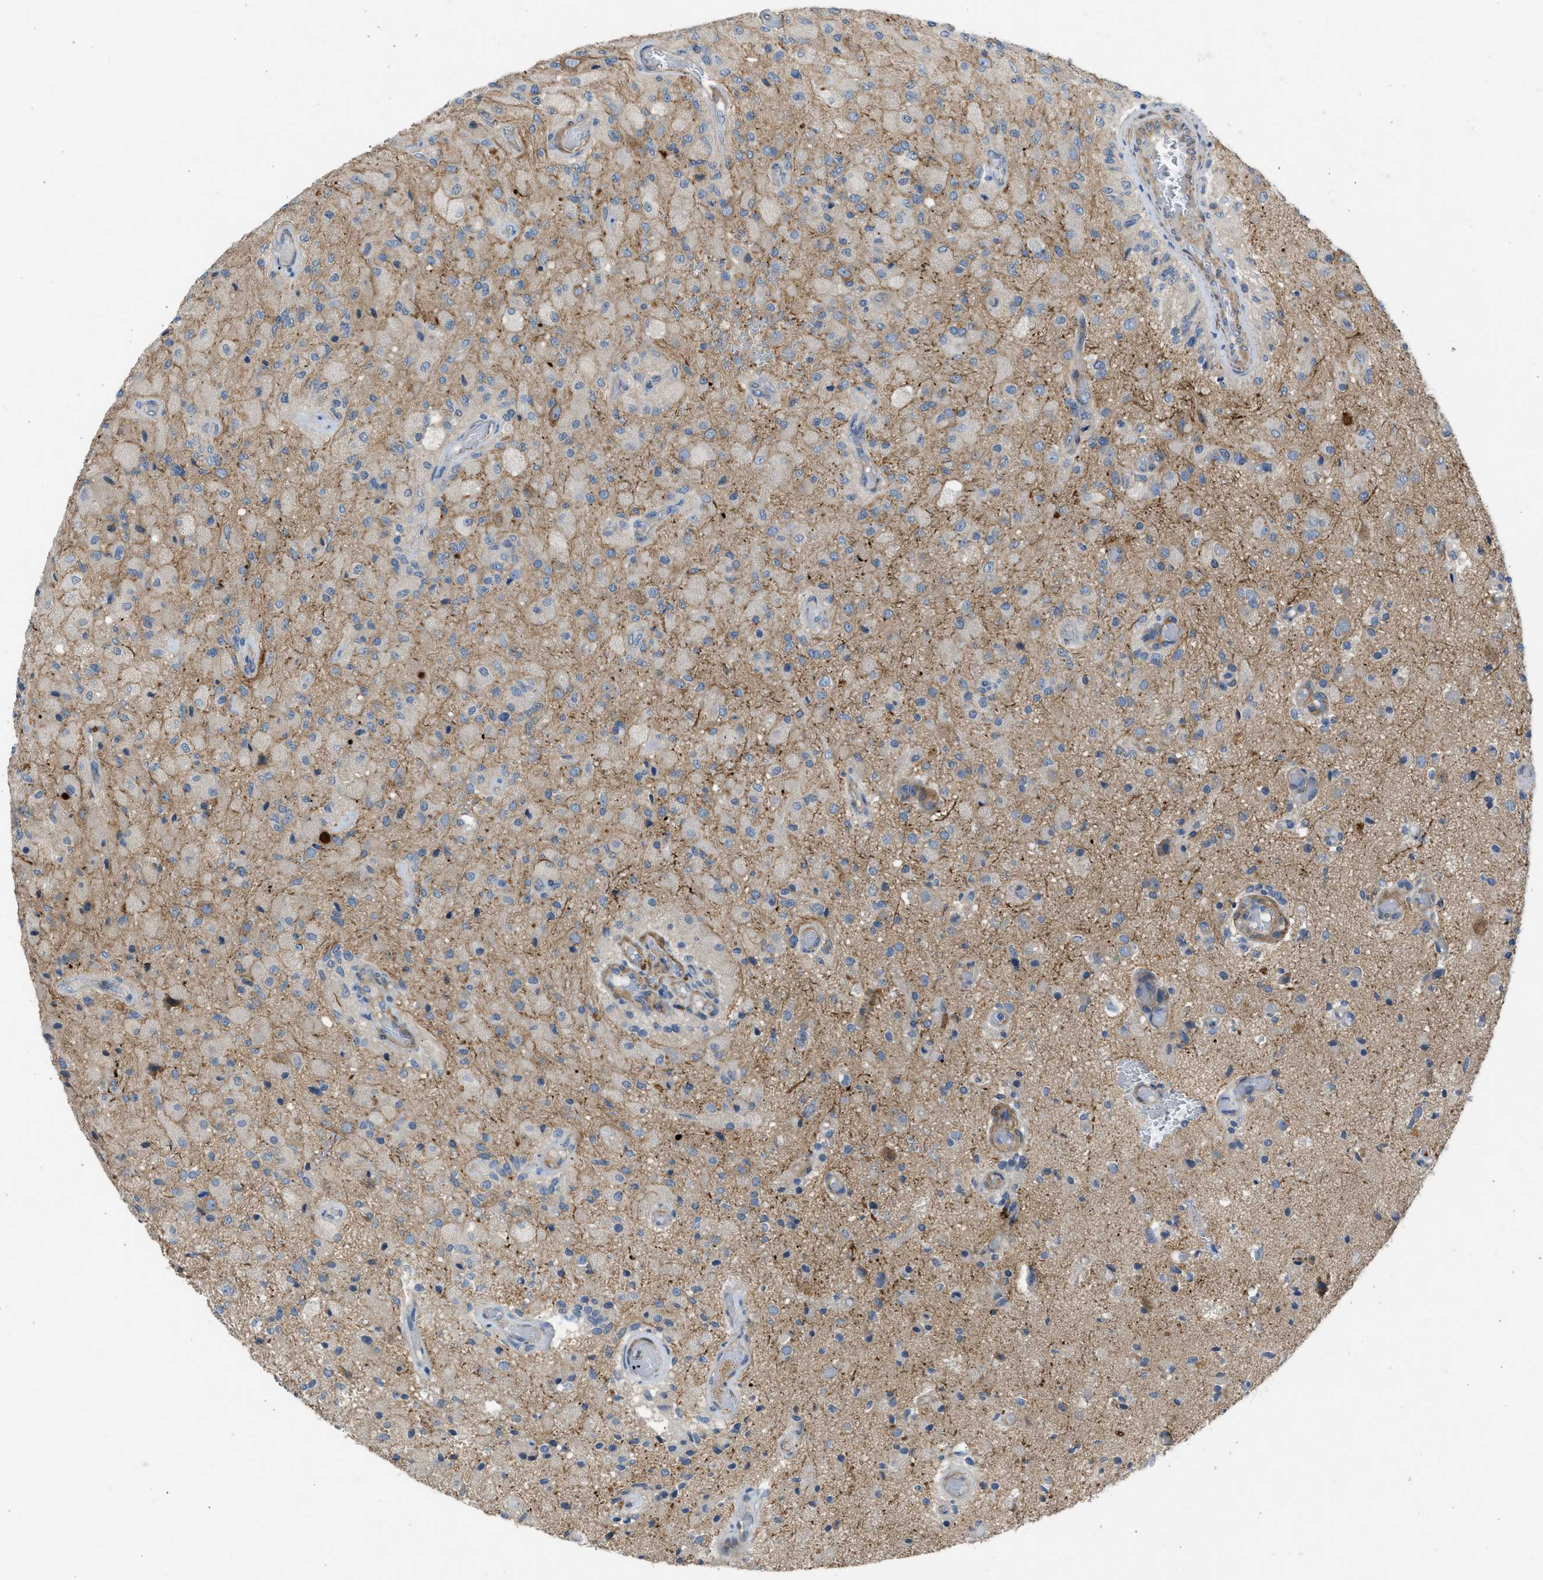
{"staining": {"intensity": "negative", "quantity": "none", "location": "none"}, "tissue": "glioma", "cell_type": "Tumor cells", "image_type": "cancer", "snomed": [{"axis": "morphology", "description": "Normal tissue, NOS"}, {"axis": "morphology", "description": "Glioma, malignant, High grade"}, {"axis": "topography", "description": "Cerebral cortex"}], "caption": "Tumor cells are negative for protein expression in human malignant high-grade glioma.", "gene": "PCNX3", "patient": {"sex": "male", "age": 77}}